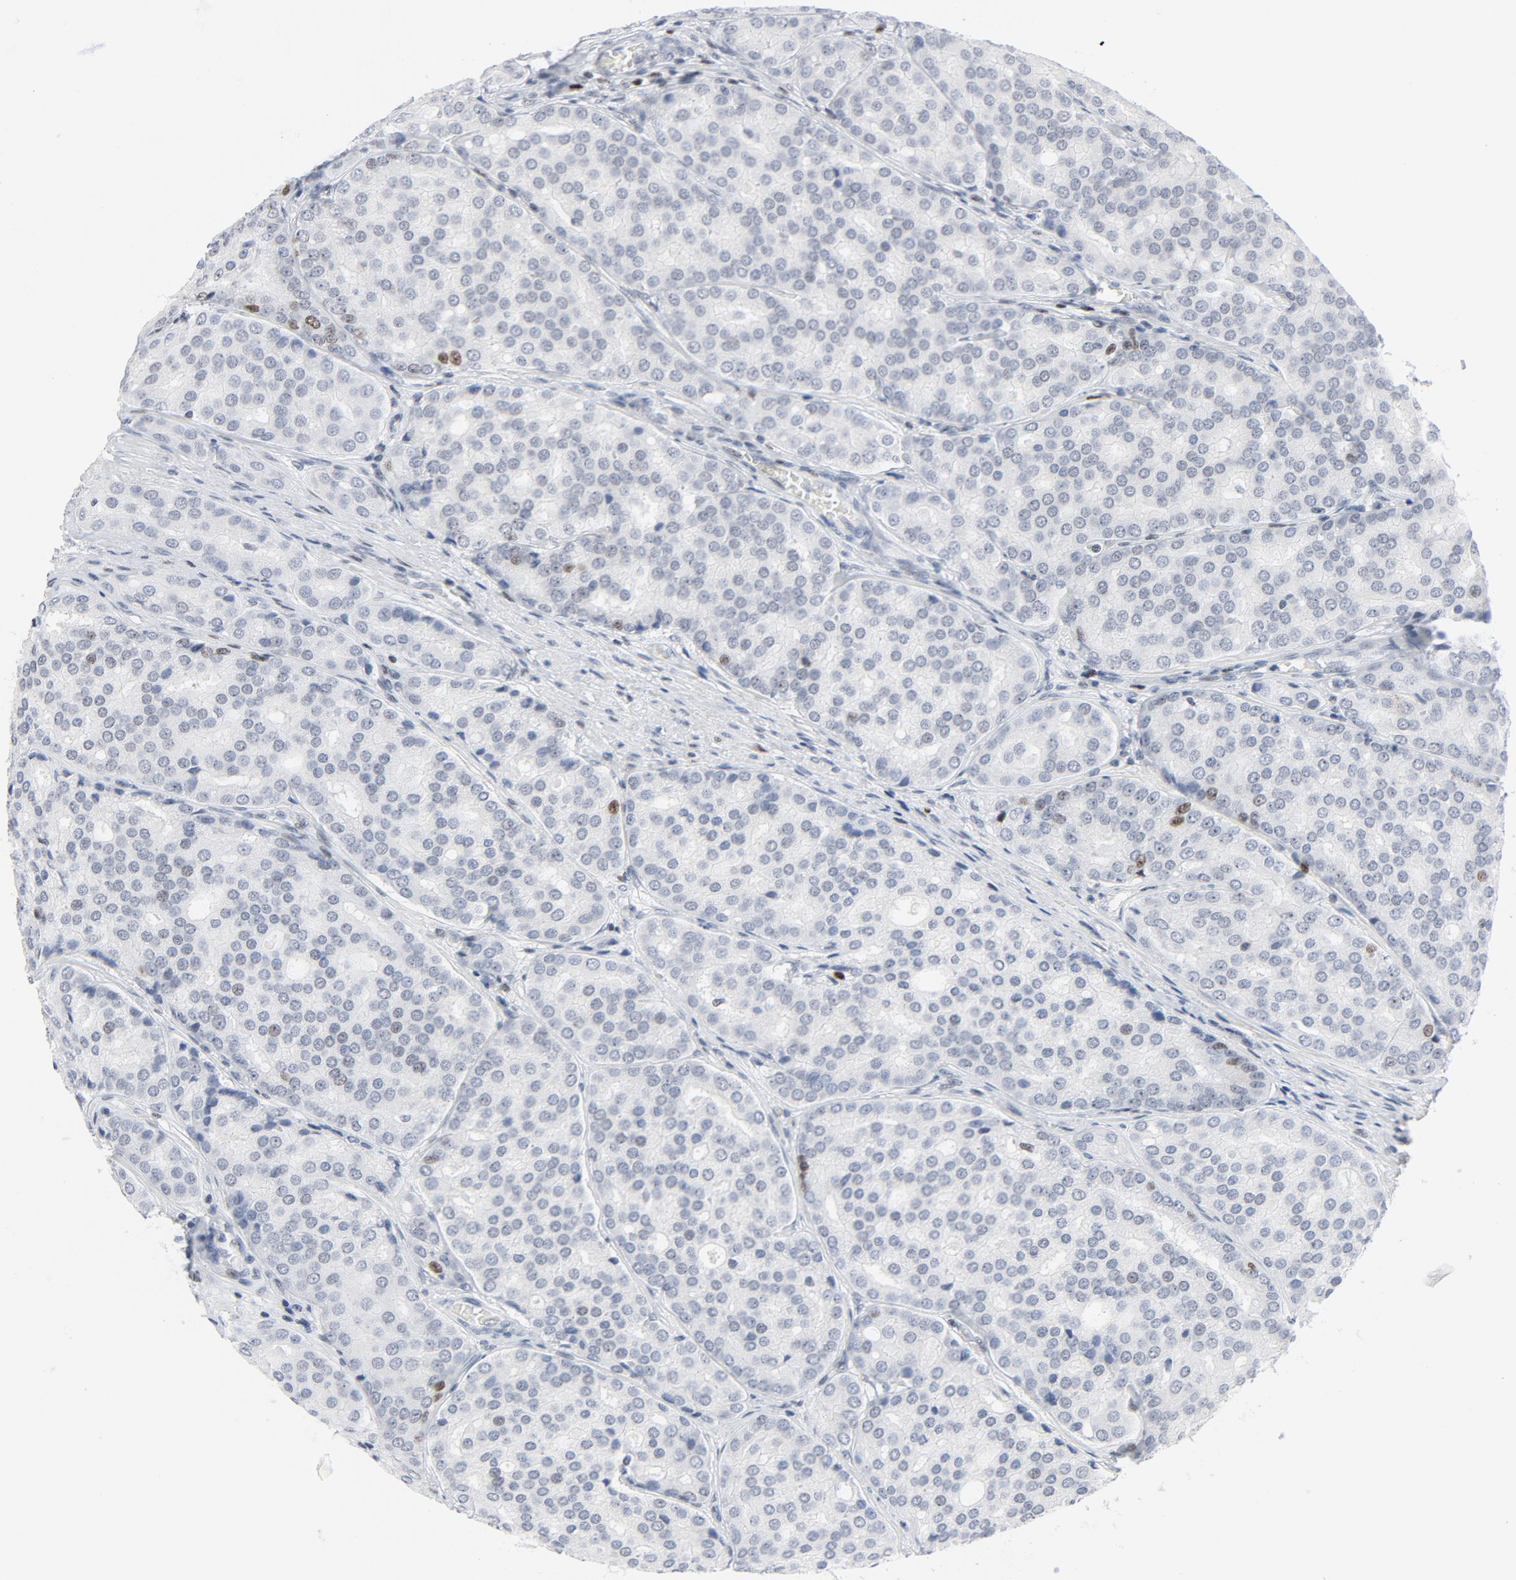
{"staining": {"intensity": "moderate", "quantity": "<25%", "location": "nuclear"}, "tissue": "prostate cancer", "cell_type": "Tumor cells", "image_type": "cancer", "snomed": [{"axis": "morphology", "description": "Adenocarcinoma, High grade"}, {"axis": "topography", "description": "Prostate"}], "caption": "This histopathology image exhibits immunohistochemistry staining of human prostate cancer, with low moderate nuclear staining in approximately <25% of tumor cells.", "gene": "POLD1", "patient": {"sex": "male", "age": 64}}